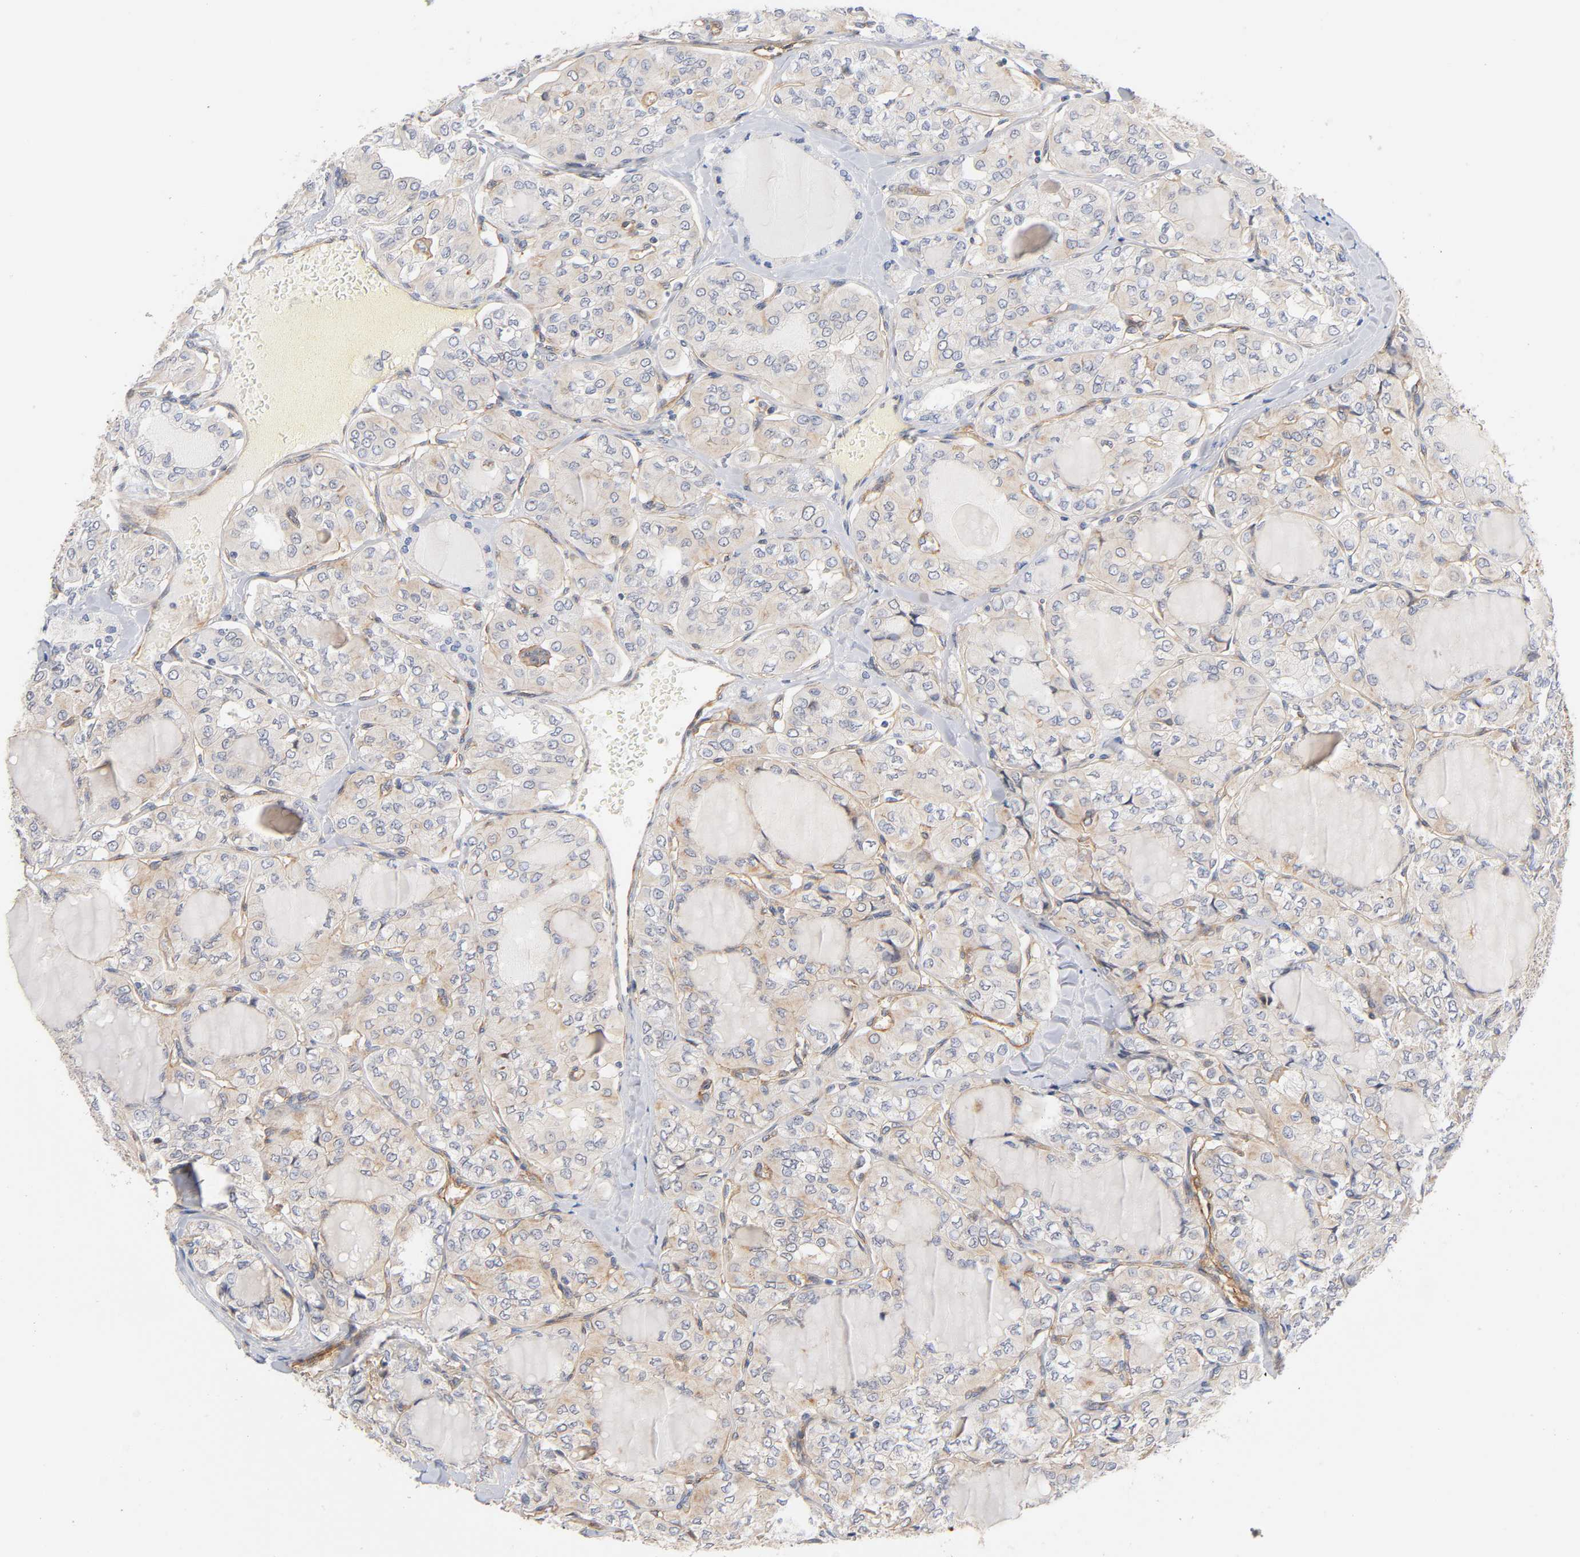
{"staining": {"intensity": "weak", "quantity": ">75%", "location": "cytoplasmic/membranous"}, "tissue": "thyroid cancer", "cell_type": "Tumor cells", "image_type": "cancer", "snomed": [{"axis": "morphology", "description": "Papillary adenocarcinoma, NOS"}, {"axis": "topography", "description": "Thyroid gland"}], "caption": "An image showing weak cytoplasmic/membranous expression in about >75% of tumor cells in thyroid cancer (papillary adenocarcinoma), as visualized by brown immunohistochemical staining.", "gene": "PLD1", "patient": {"sex": "male", "age": 20}}